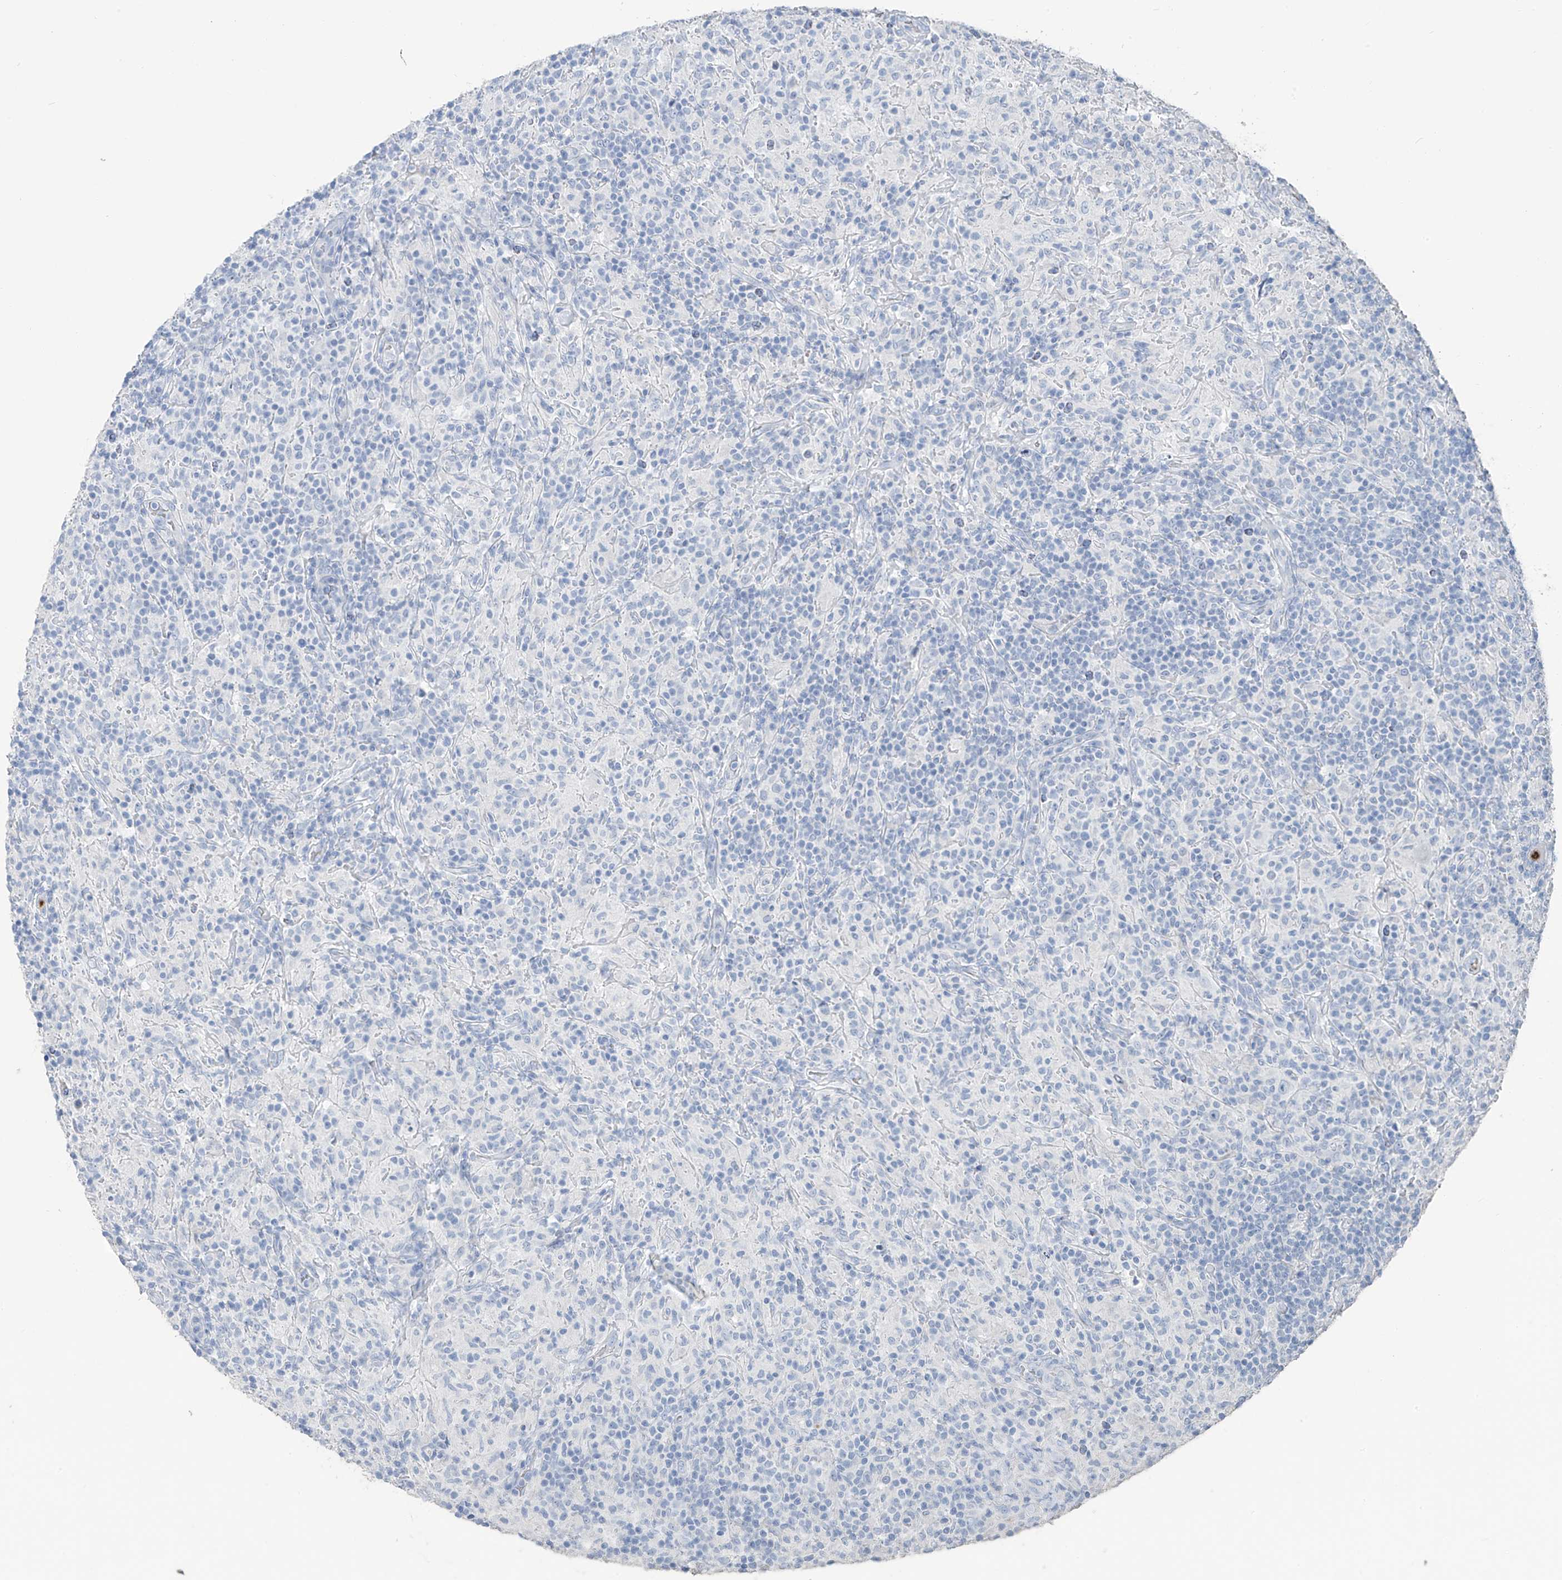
{"staining": {"intensity": "negative", "quantity": "none", "location": "none"}, "tissue": "lymphoma", "cell_type": "Tumor cells", "image_type": "cancer", "snomed": [{"axis": "morphology", "description": "Hodgkin's disease, NOS"}, {"axis": "topography", "description": "Lymph node"}], "caption": "High power microscopy photomicrograph of an immunohistochemistry (IHC) micrograph of Hodgkin's disease, revealing no significant expression in tumor cells.", "gene": "PAFAH1B3", "patient": {"sex": "male", "age": 70}}